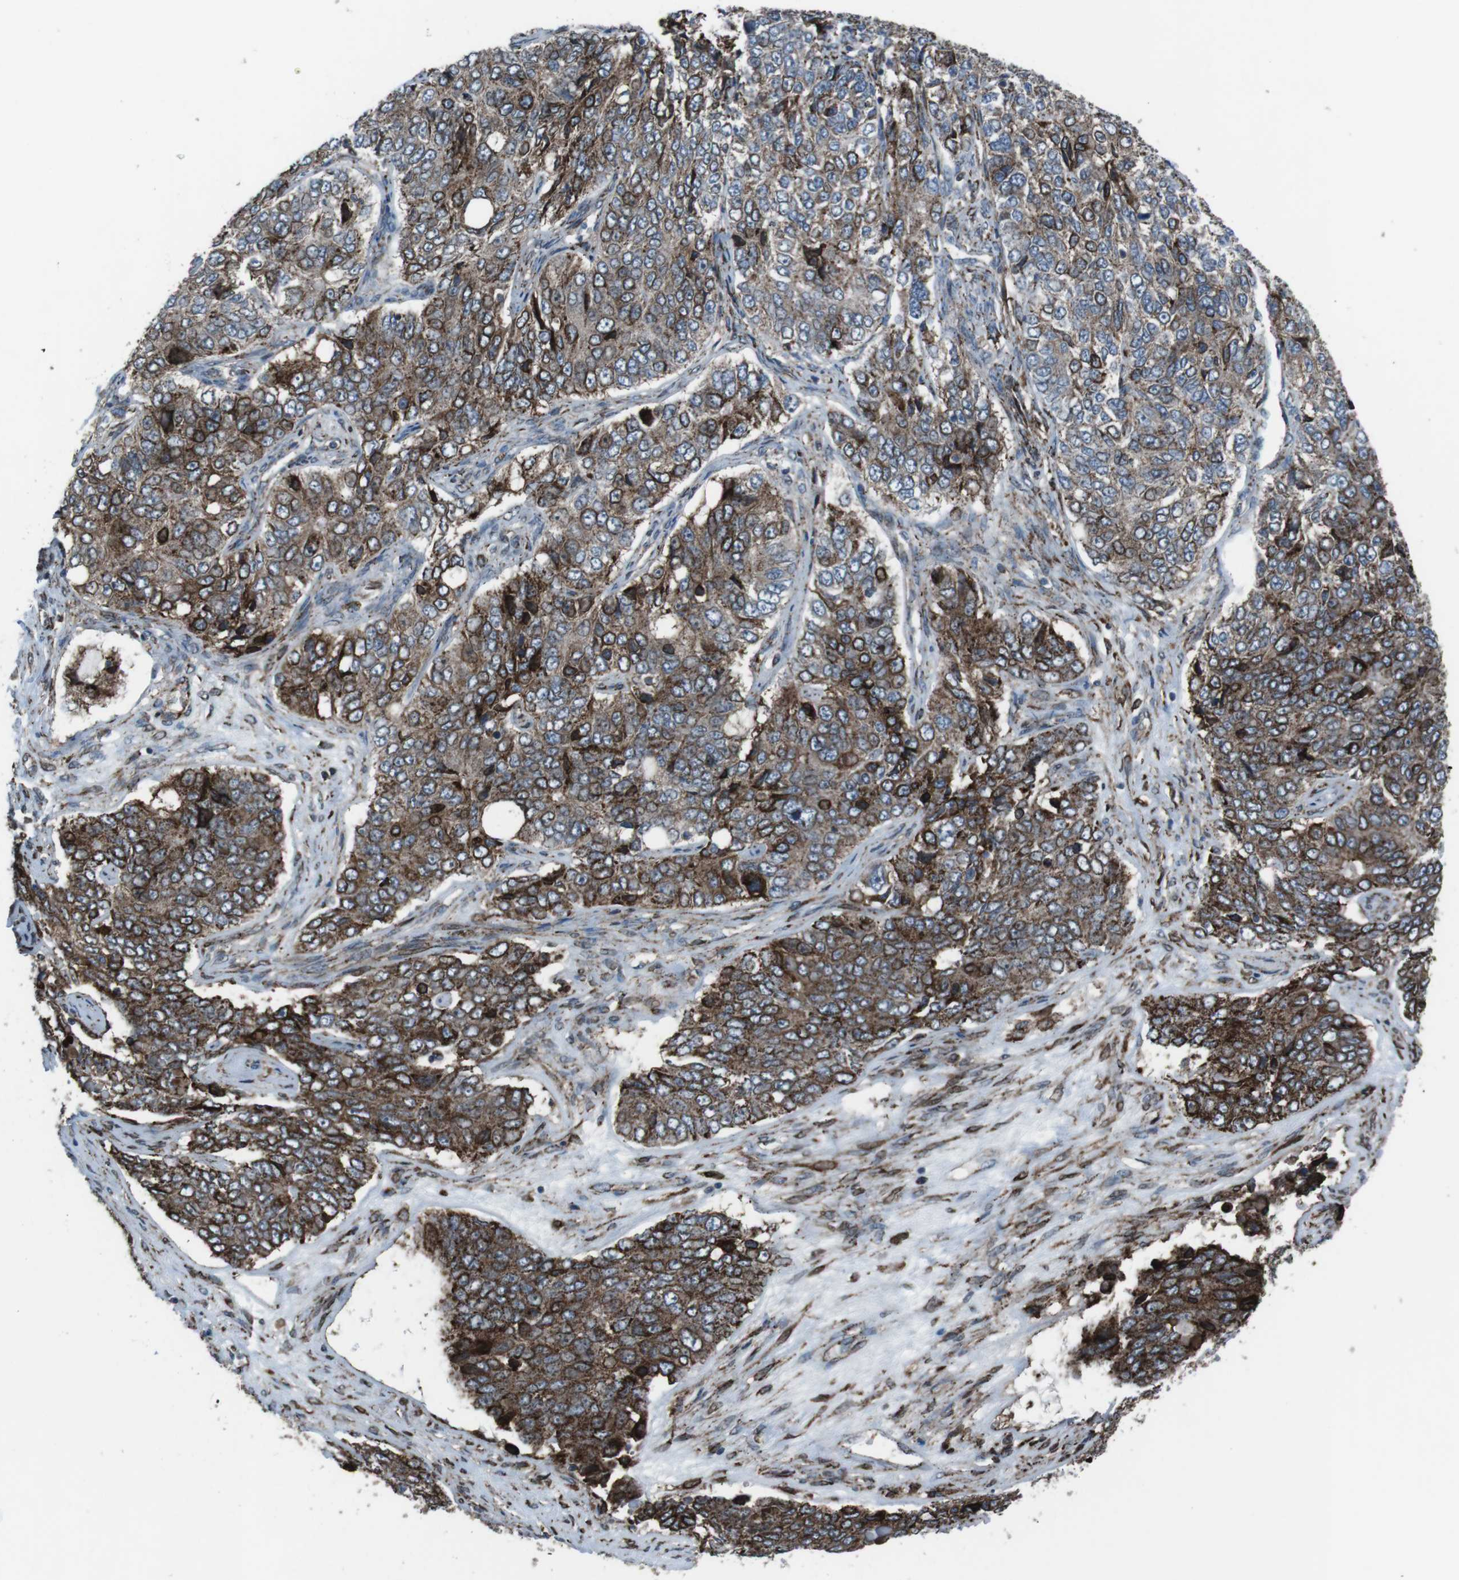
{"staining": {"intensity": "strong", "quantity": "25%-75%", "location": "cytoplasmic/membranous"}, "tissue": "ovarian cancer", "cell_type": "Tumor cells", "image_type": "cancer", "snomed": [{"axis": "morphology", "description": "Carcinoma, endometroid"}, {"axis": "topography", "description": "Ovary"}], "caption": "Ovarian endometroid carcinoma stained for a protein (brown) displays strong cytoplasmic/membranous positive staining in approximately 25%-75% of tumor cells.", "gene": "GDF10", "patient": {"sex": "female", "age": 51}}